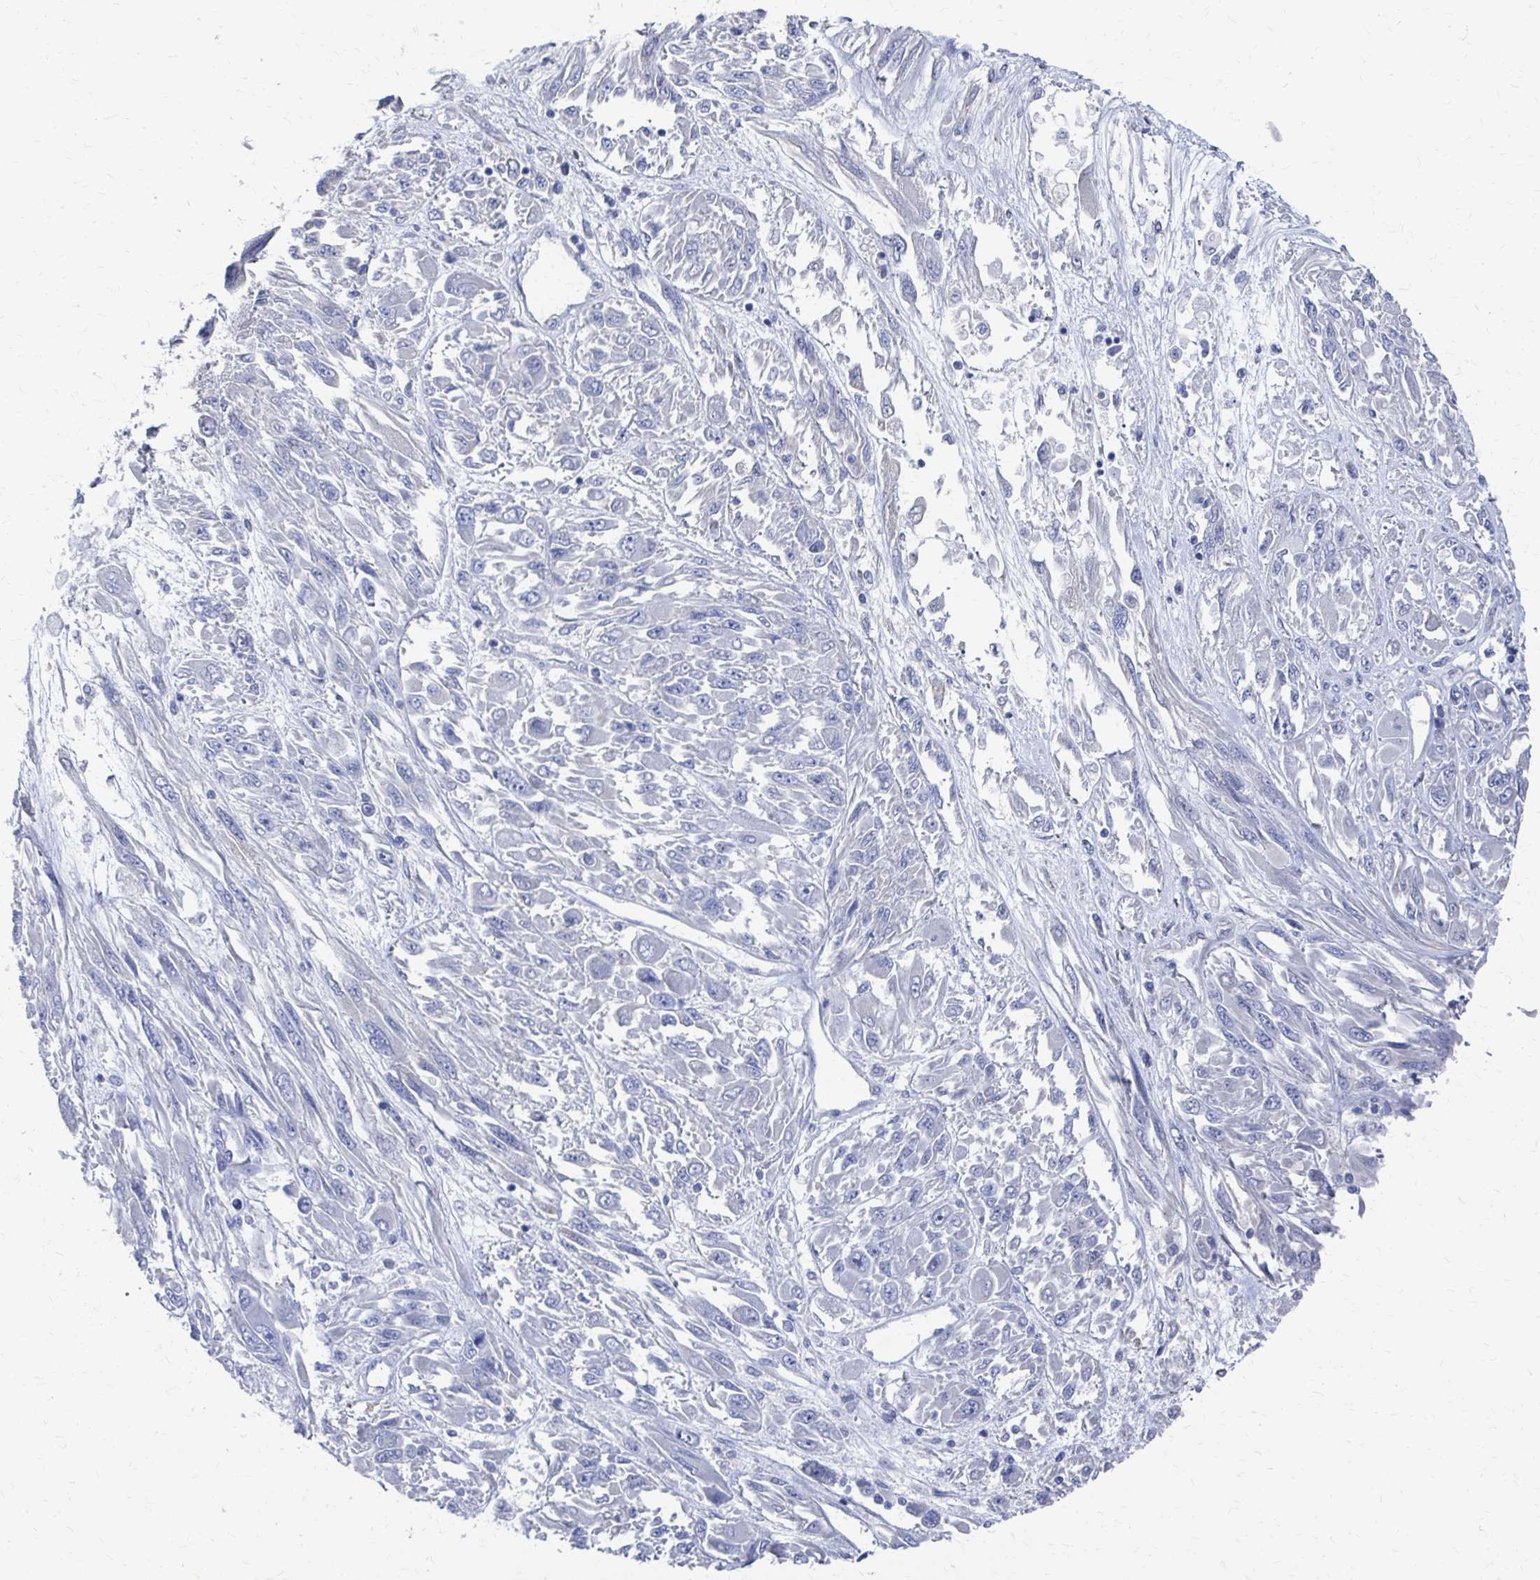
{"staining": {"intensity": "negative", "quantity": "none", "location": "none"}, "tissue": "melanoma", "cell_type": "Tumor cells", "image_type": "cancer", "snomed": [{"axis": "morphology", "description": "Malignant melanoma, NOS"}, {"axis": "topography", "description": "Skin"}], "caption": "This is an immunohistochemistry micrograph of malignant melanoma. There is no positivity in tumor cells.", "gene": "PLEKHG7", "patient": {"sex": "female", "age": 91}}